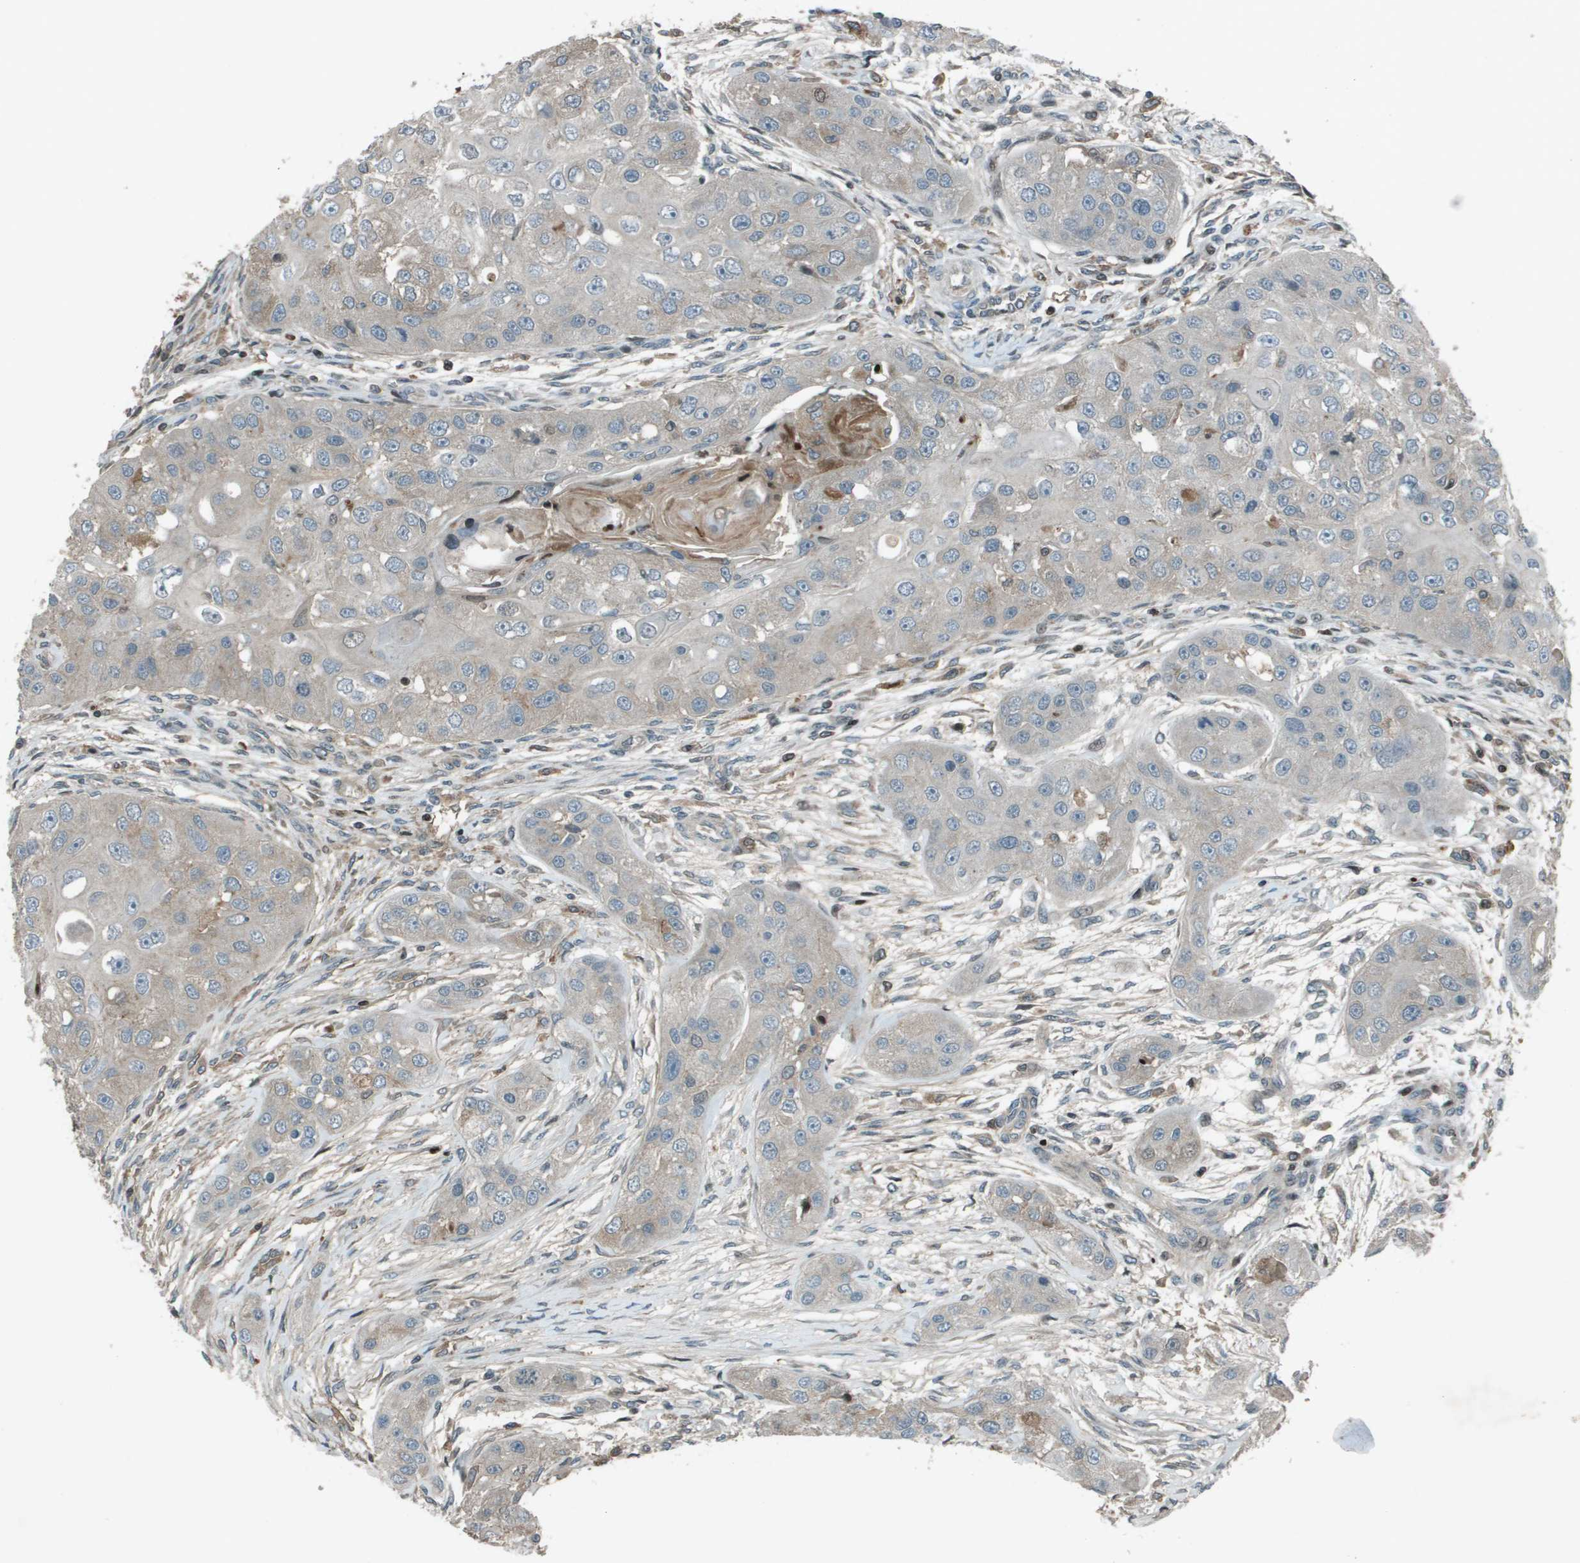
{"staining": {"intensity": "weak", "quantity": "<25%", "location": "cytoplasmic/membranous"}, "tissue": "head and neck cancer", "cell_type": "Tumor cells", "image_type": "cancer", "snomed": [{"axis": "morphology", "description": "Normal tissue, NOS"}, {"axis": "morphology", "description": "Squamous cell carcinoma, NOS"}, {"axis": "topography", "description": "Skeletal muscle"}, {"axis": "topography", "description": "Head-Neck"}], "caption": "Immunohistochemistry of head and neck cancer (squamous cell carcinoma) exhibits no staining in tumor cells.", "gene": "CXCL12", "patient": {"sex": "male", "age": 51}}